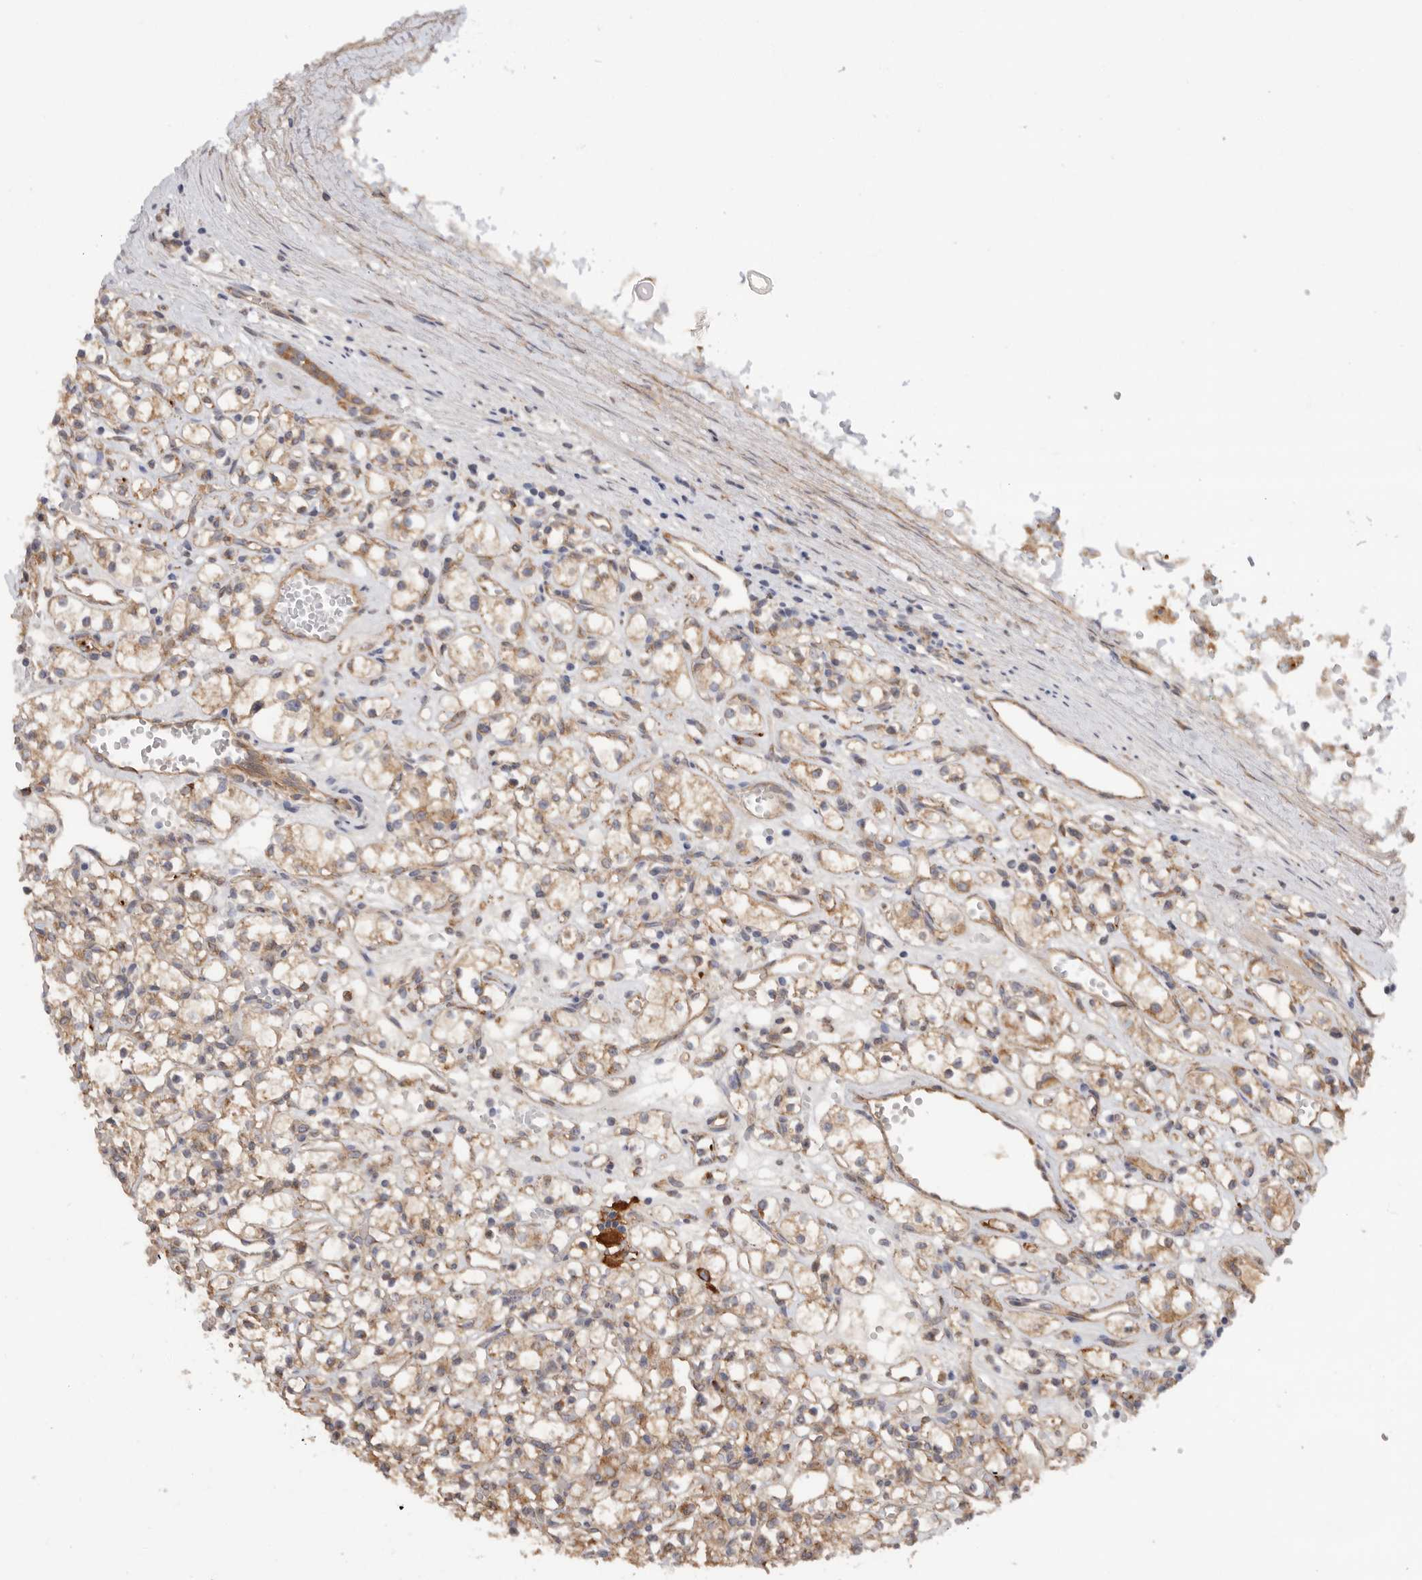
{"staining": {"intensity": "moderate", "quantity": ">75%", "location": "cytoplasmic/membranous"}, "tissue": "renal cancer", "cell_type": "Tumor cells", "image_type": "cancer", "snomed": [{"axis": "morphology", "description": "Adenocarcinoma, NOS"}, {"axis": "topography", "description": "Kidney"}], "caption": "IHC (DAB) staining of renal adenocarcinoma displays moderate cytoplasmic/membranous protein expression in approximately >75% of tumor cells. The staining was performed using DAB (3,3'-diaminobenzidine) to visualize the protein expression in brown, while the nuclei were stained in blue with hematoxylin (Magnification: 20x).", "gene": "CDC42BPB", "patient": {"sex": "female", "age": 59}}